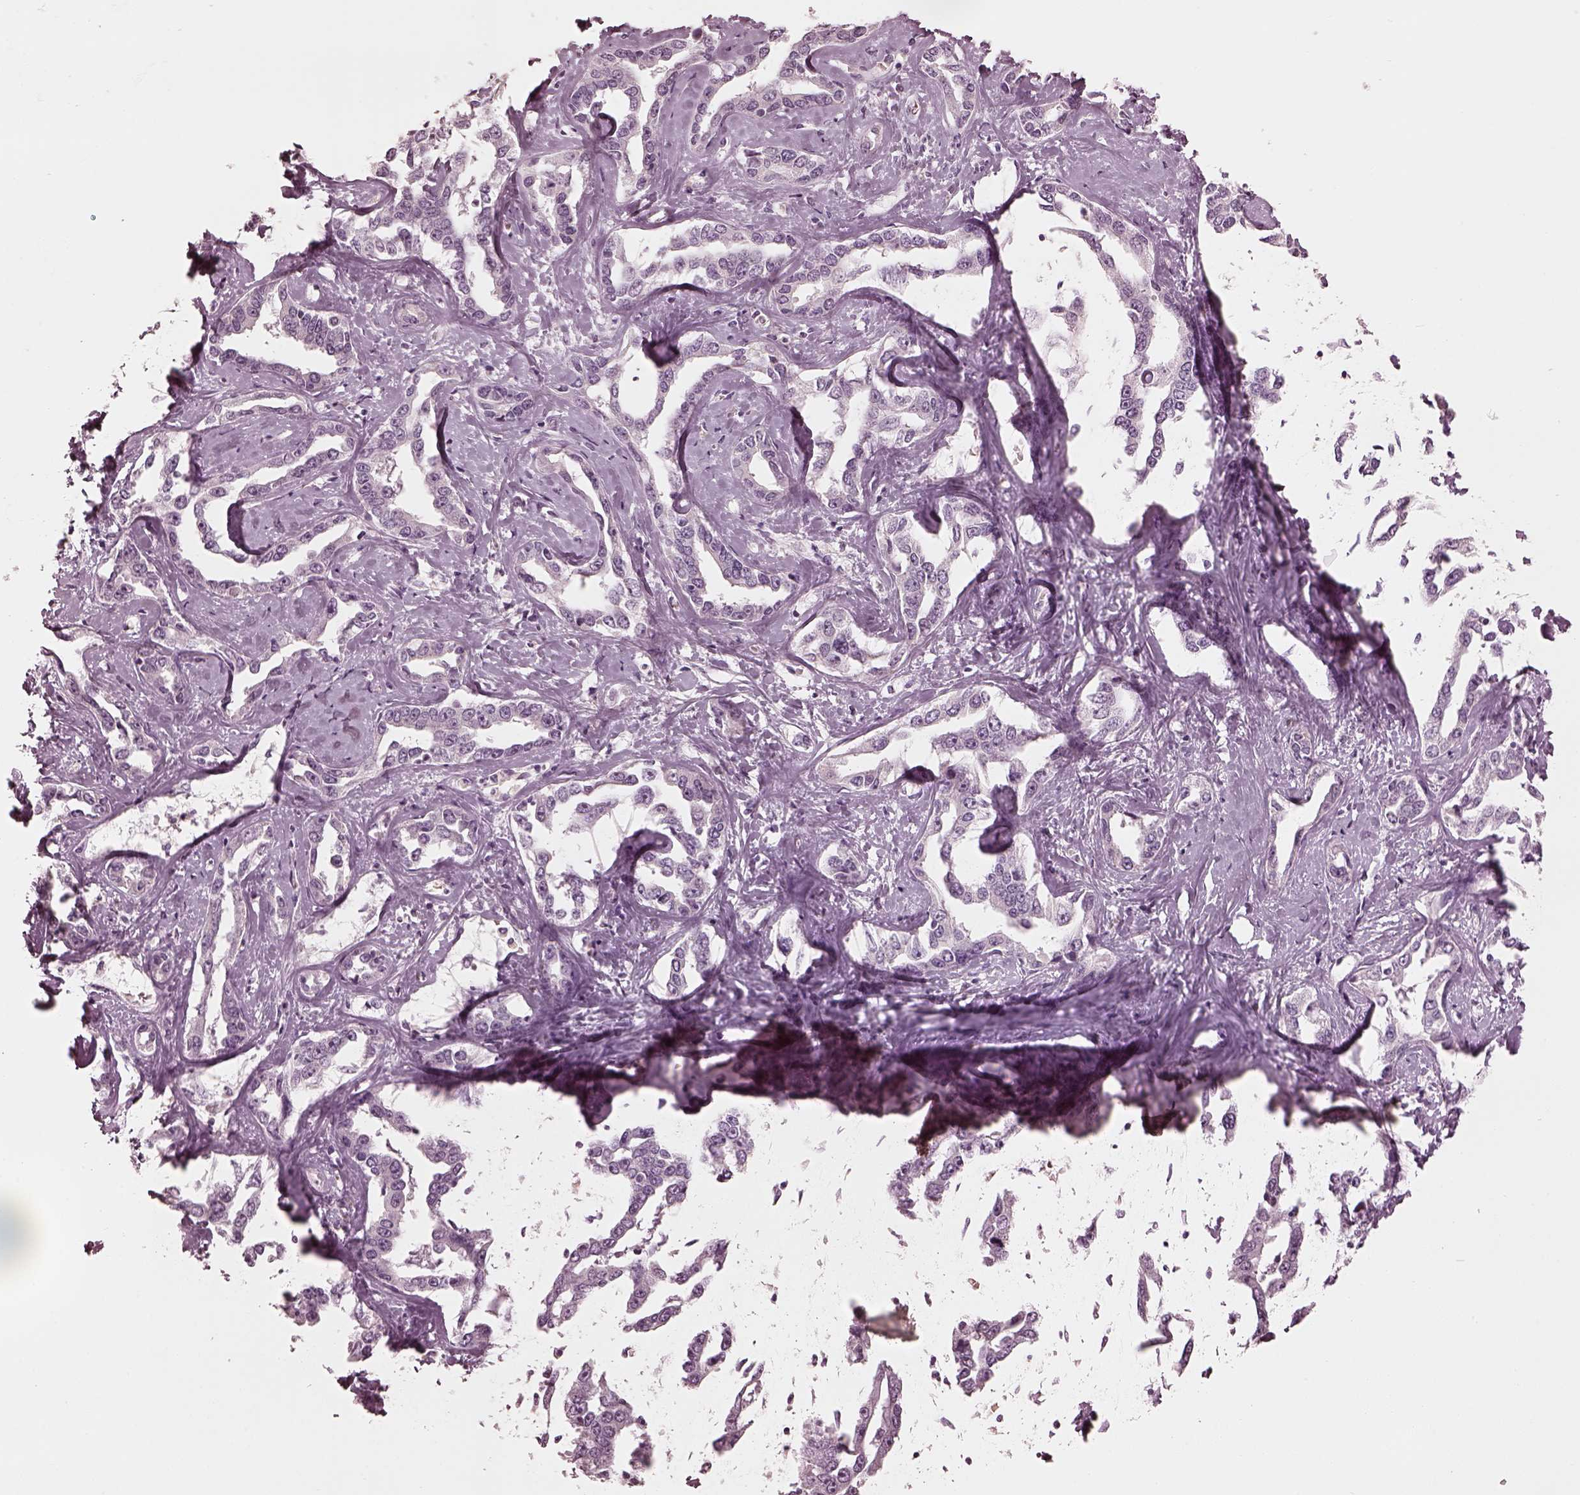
{"staining": {"intensity": "negative", "quantity": "none", "location": "none"}, "tissue": "liver cancer", "cell_type": "Tumor cells", "image_type": "cancer", "snomed": [{"axis": "morphology", "description": "Cholangiocarcinoma"}, {"axis": "topography", "description": "Liver"}], "caption": "Tumor cells are negative for protein expression in human liver cancer.", "gene": "CCDC170", "patient": {"sex": "male", "age": 59}}